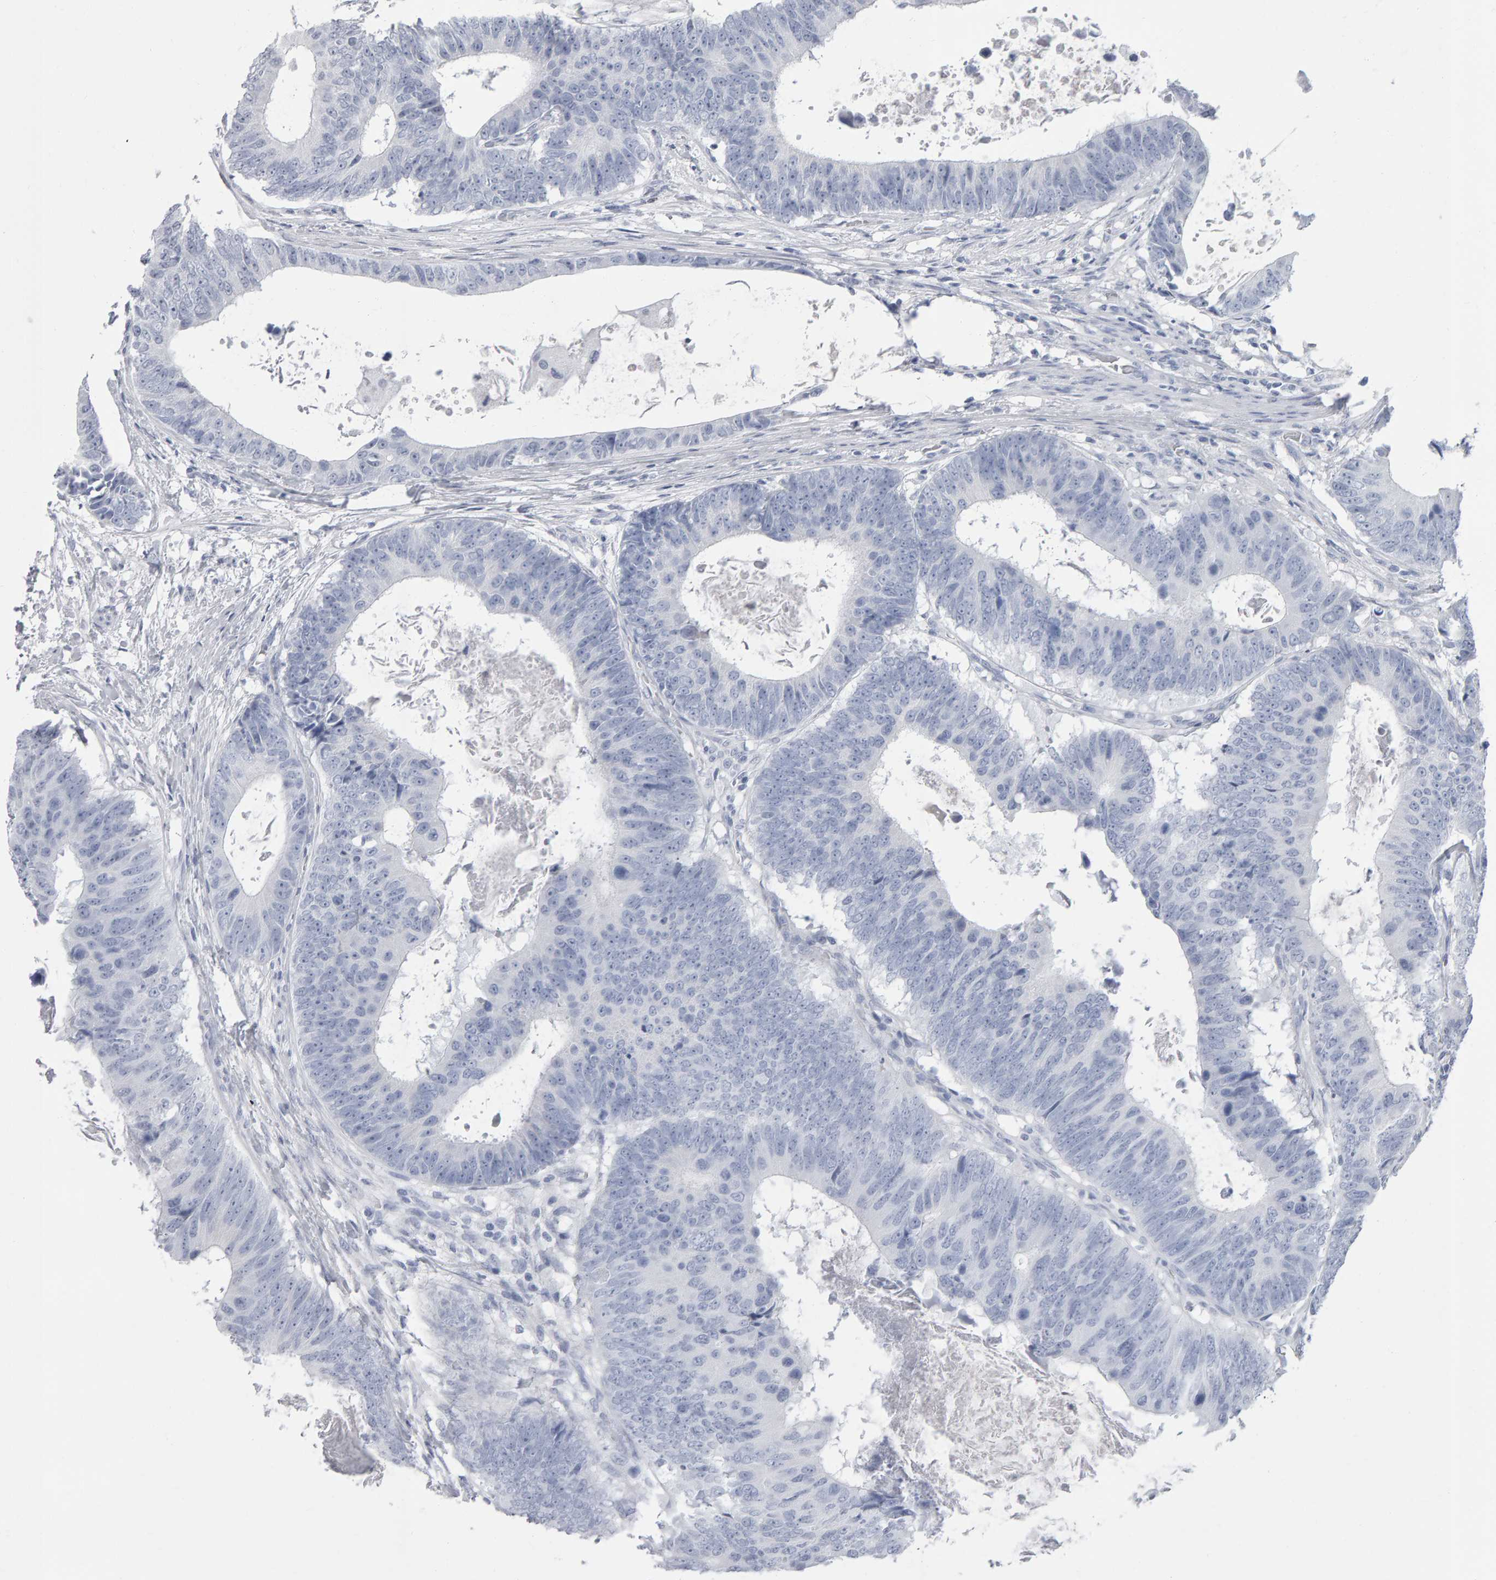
{"staining": {"intensity": "negative", "quantity": "none", "location": "none"}, "tissue": "colorectal cancer", "cell_type": "Tumor cells", "image_type": "cancer", "snomed": [{"axis": "morphology", "description": "Adenocarcinoma, NOS"}, {"axis": "topography", "description": "Colon"}], "caption": "Immunohistochemistry (IHC) of human adenocarcinoma (colorectal) displays no positivity in tumor cells. Brightfield microscopy of IHC stained with DAB (brown) and hematoxylin (blue), captured at high magnification.", "gene": "NCDN", "patient": {"sex": "male", "age": 56}}